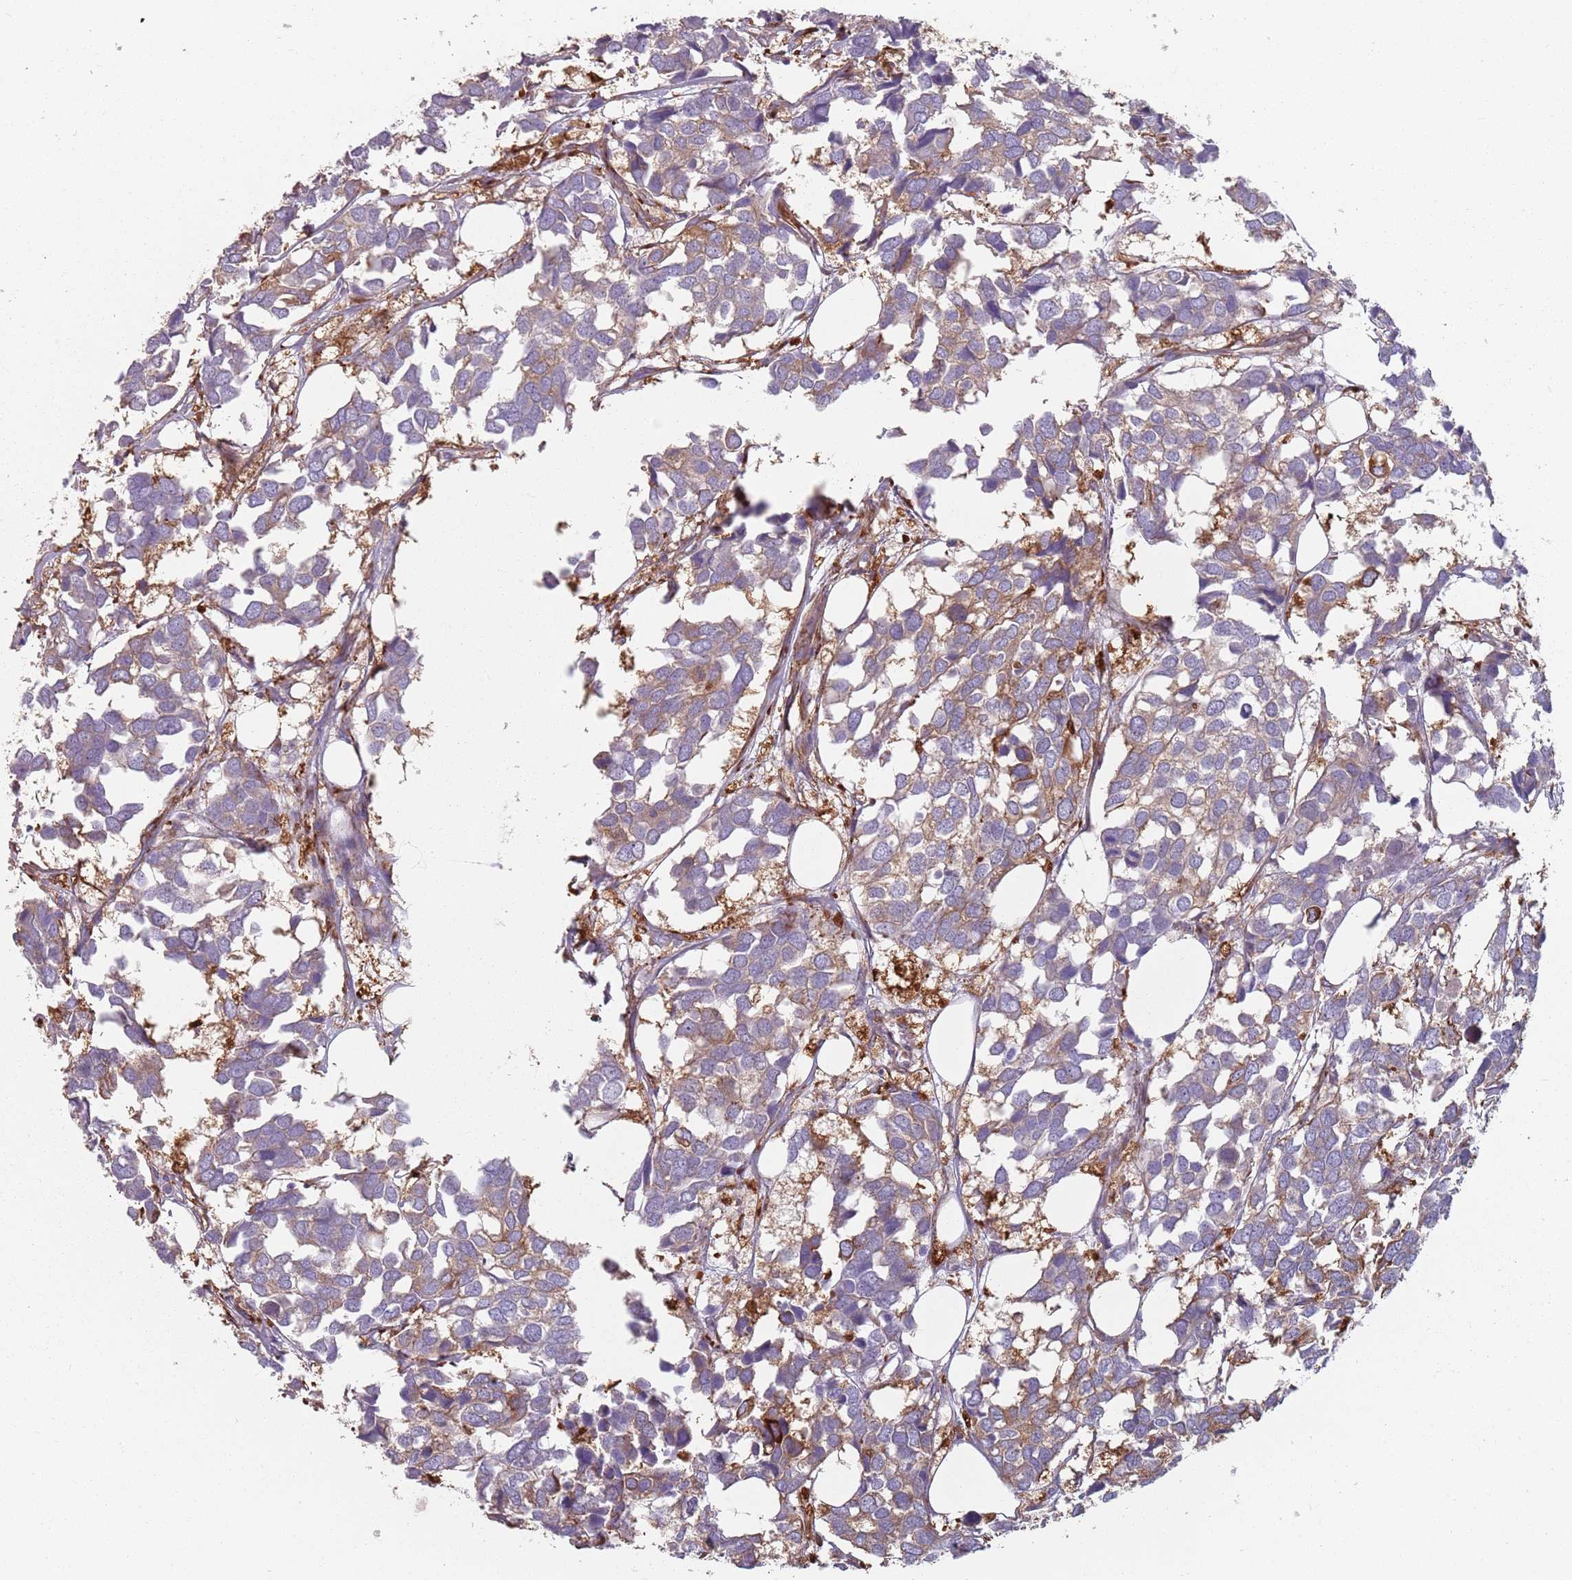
{"staining": {"intensity": "moderate", "quantity": "25%-75%", "location": "cytoplasmic/membranous"}, "tissue": "breast cancer", "cell_type": "Tumor cells", "image_type": "cancer", "snomed": [{"axis": "morphology", "description": "Duct carcinoma"}, {"axis": "topography", "description": "Breast"}], "caption": "Intraductal carcinoma (breast) tissue displays moderate cytoplasmic/membranous staining in approximately 25%-75% of tumor cells", "gene": "TPD52L2", "patient": {"sex": "female", "age": 83}}